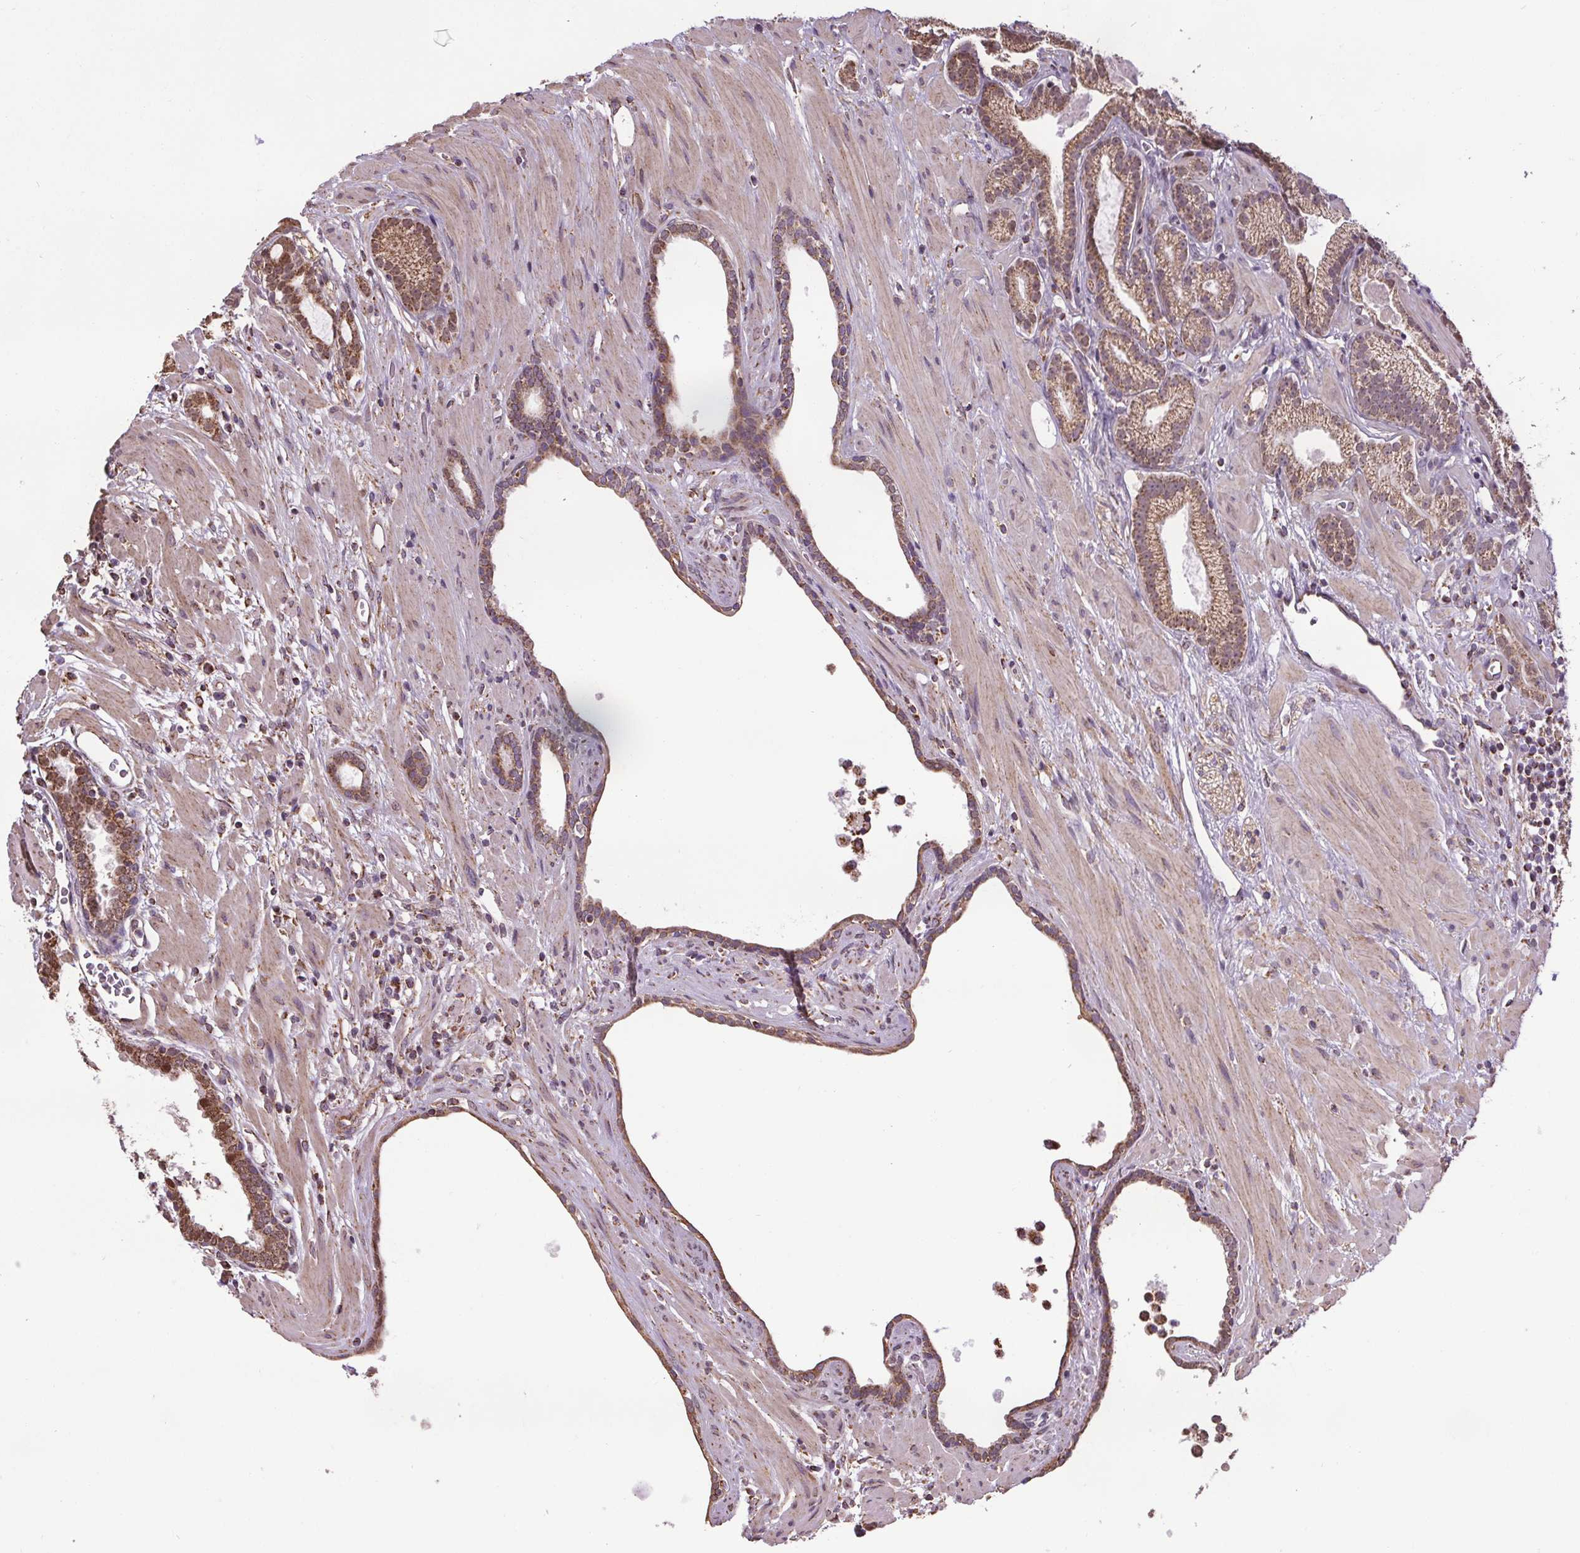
{"staining": {"intensity": "weak", "quantity": ">75%", "location": "cytoplasmic/membranous"}, "tissue": "prostate cancer", "cell_type": "Tumor cells", "image_type": "cancer", "snomed": [{"axis": "morphology", "description": "Adenocarcinoma, Low grade"}, {"axis": "topography", "description": "Prostate"}], "caption": "Approximately >75% of tumor cells in prostate low-grade adenocarcinoma demonstrate weak cytoplasmic/membranous protein staining as visualized by brown immunohistochemical staining.", "gene": "ZNF548", "patient": {"sex": "male", "age": 57}}